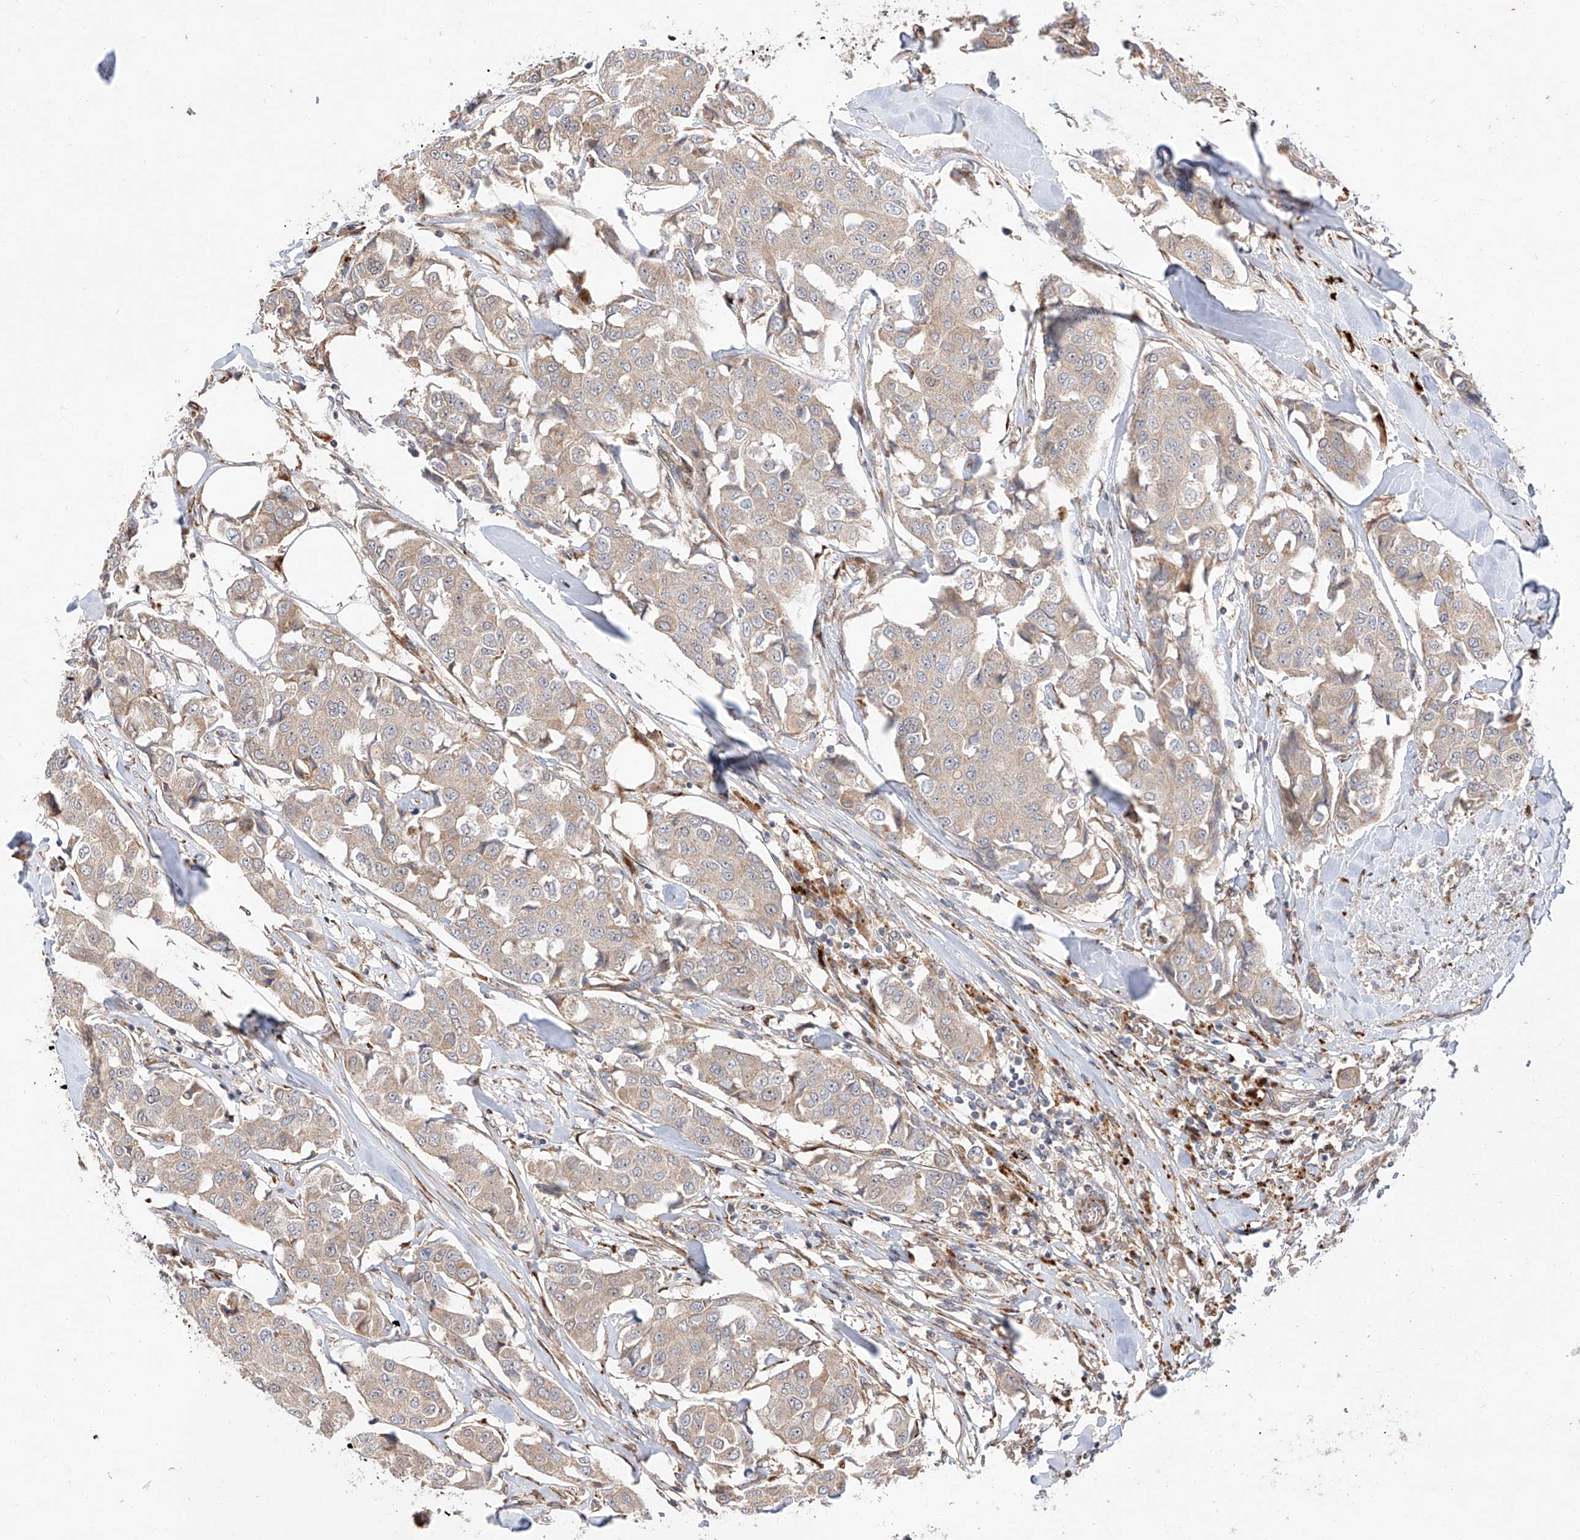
{"staining": {"intensity": "negative", "quantity": "none", "location": "none"}, "tissue": "breast cancer", "cell_type": "Tumor cells", "image_type": "cancer", "snomed": [{"axis": "morphology", "description": "Duct carcinoma"}, {"axis": "topography", "description": "Breast"}], "caption": "Immunohistochemistry of human breast cancer (infiltrating ductal carcinoma) demonstrates no positivity in tumor cells.", "gene": "DIRAS3", "patient": {"sex": "female", "age": 80}}